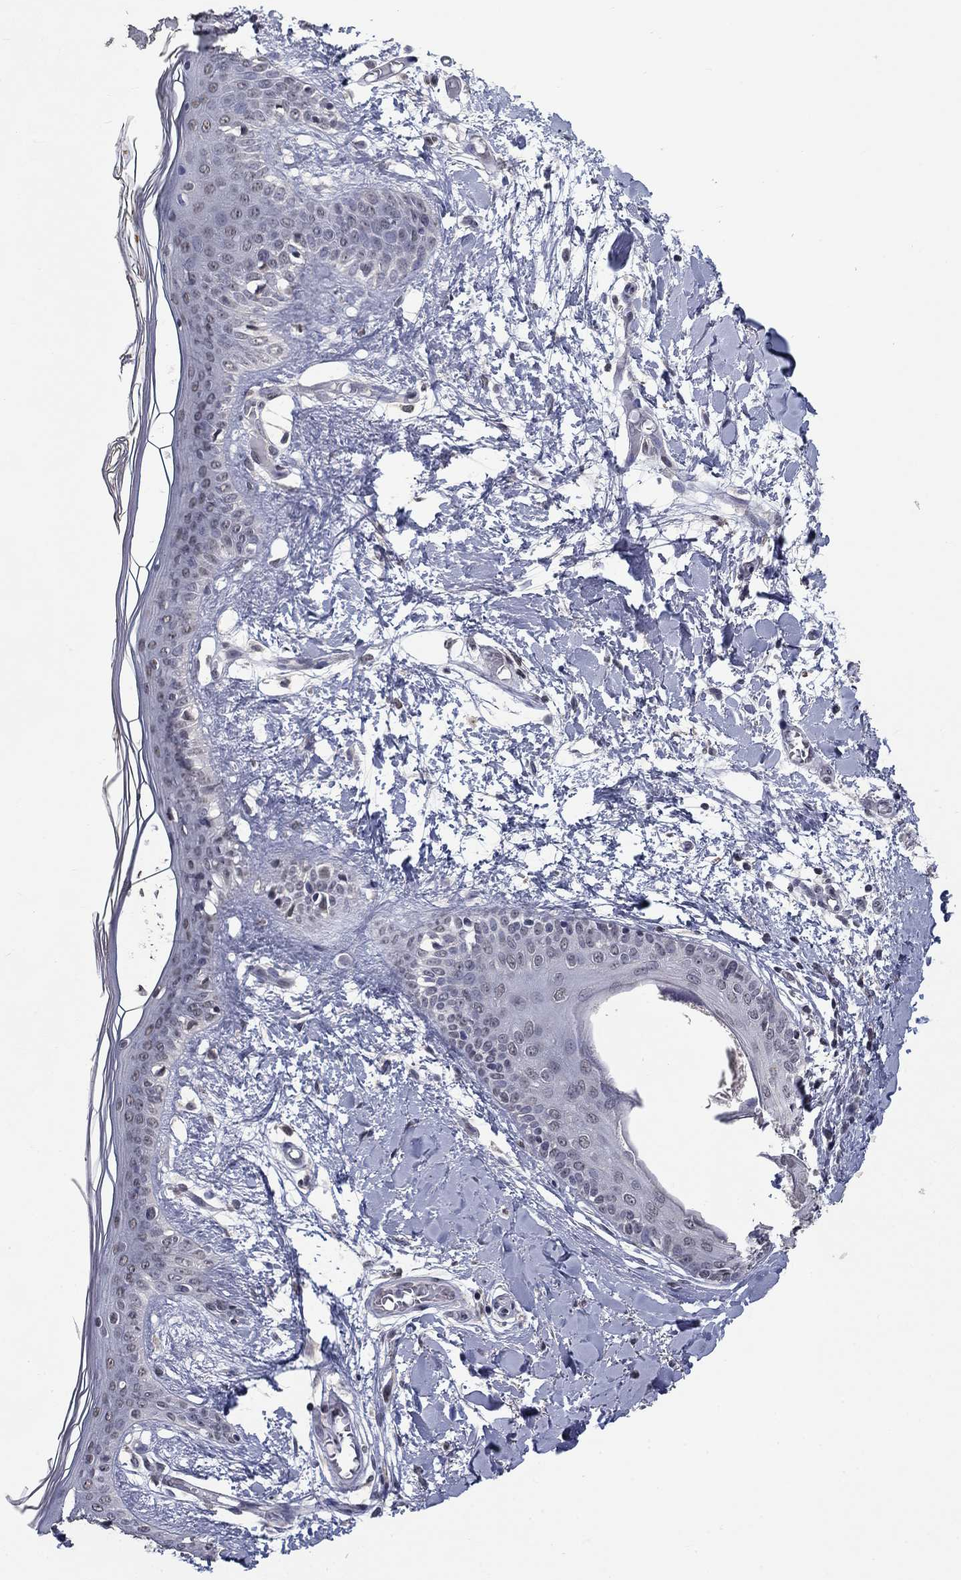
{"staining": {"intensity": "negative", "quantity": "none", "location": "none"}, "tissue": "skin", "cell_type": "Fibroblasts", "image_type": "normal", "snomed": [{"axis": "morphology", "description": "Normal tissue, NOS"}, {"axis": "topography", "description": "Skin"}], "caption": "Photomicrograph shows no protein staining in fibroblasts of normal skin.", "gene": "SPATA33", "patient": {"sex": "female", "age": 34}}